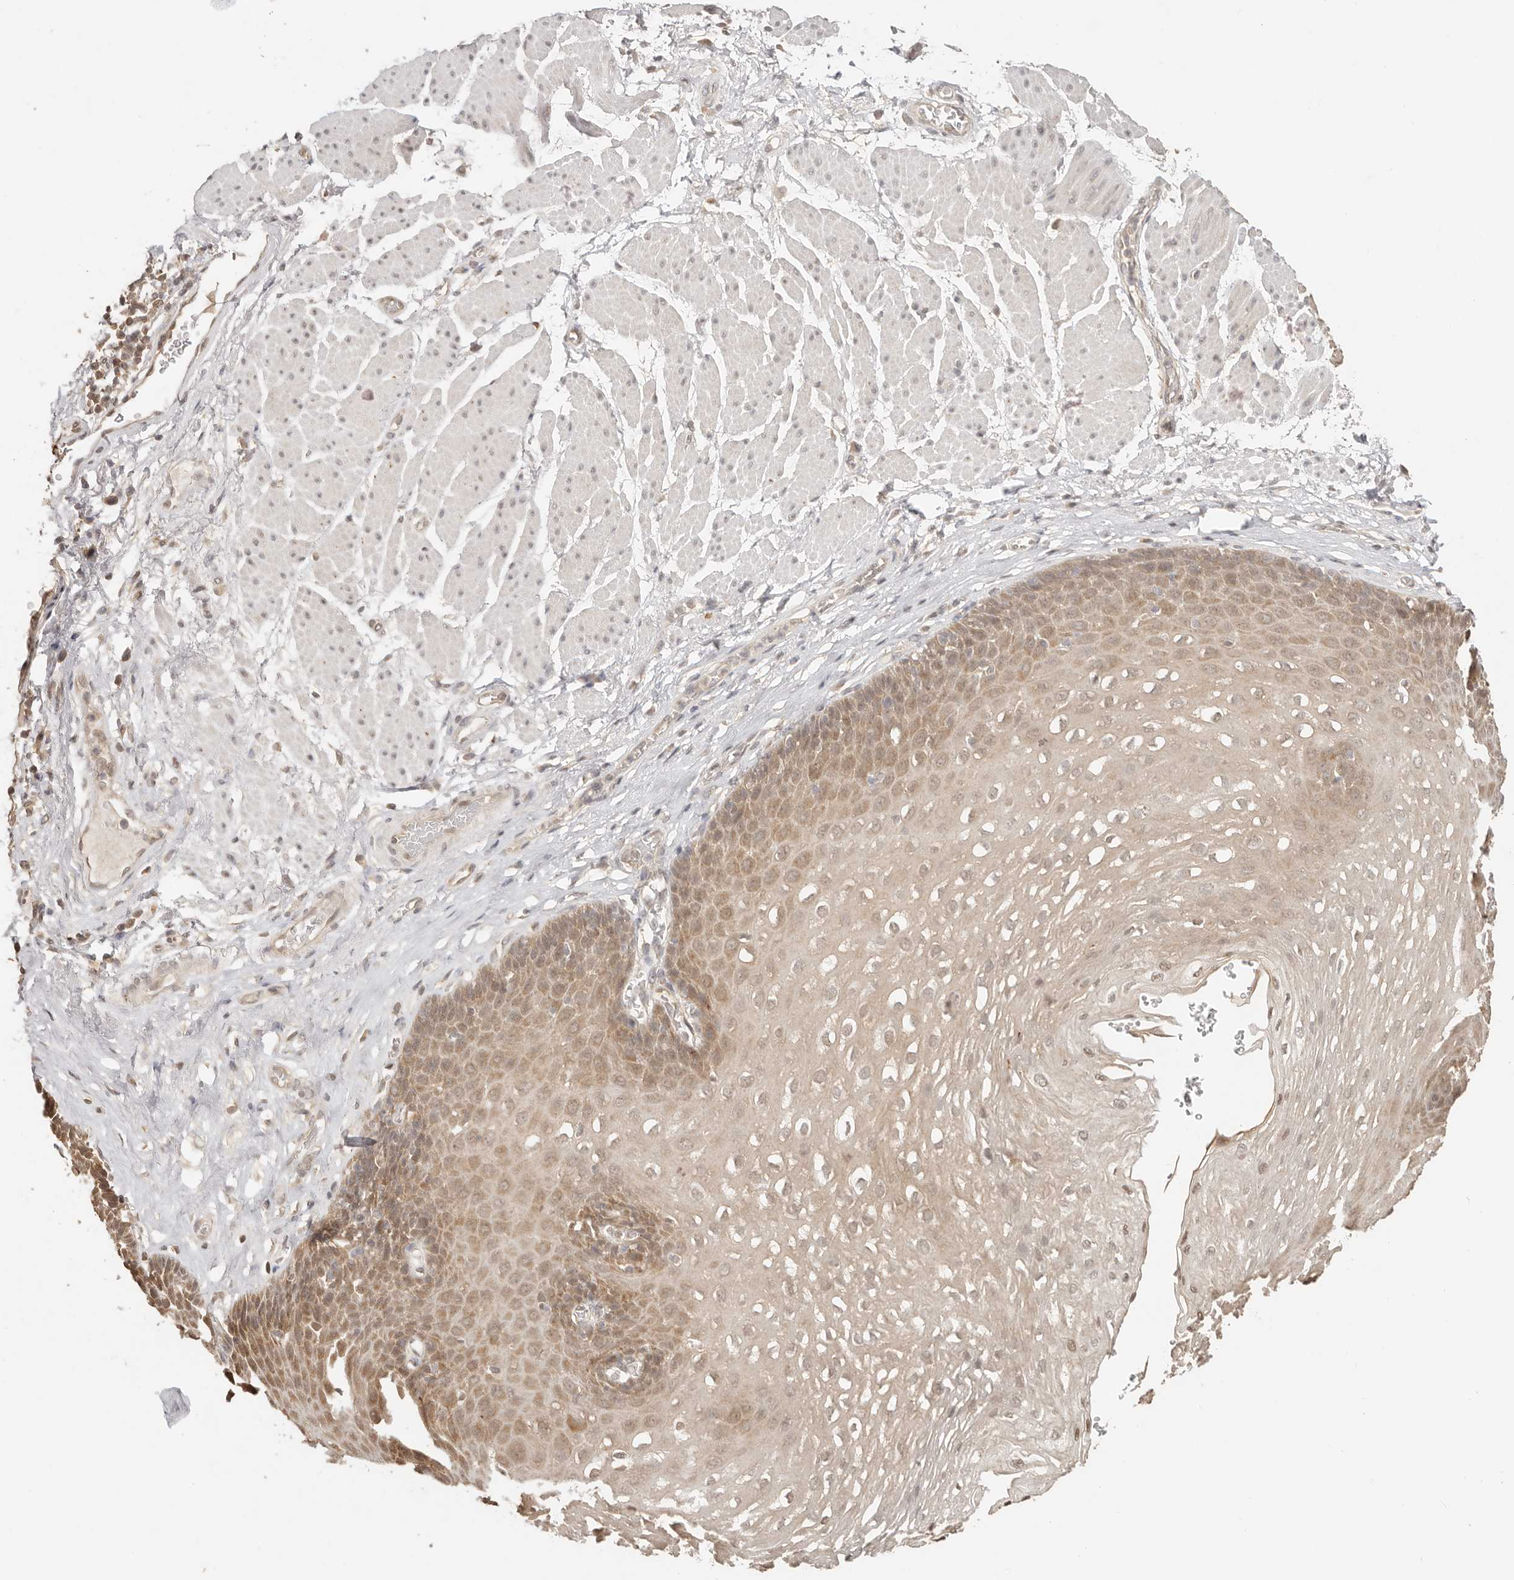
{"staining": {"intensity": "moderate", "quantity": ">75%", "location": "cytoplasmic/membranous,nuclear"}, "tissue": "esophagus", "cell_type": "Squamous epithelial cells", "image_type": "normal", "snomed": [{"axis": "morphology", "description": "Normal tissue, NOS"}, {"axis": "topography", "description": "Esophagus"}], "caption": "Immunohistochemical staining of normal human esophagus reveals moderate cytoplasmic/membranous,nuclear protein positivity in about >75% of squamous epithelial cells.", "gene": "PSMA5", "patient": {"sex": "female", "age": 66}}